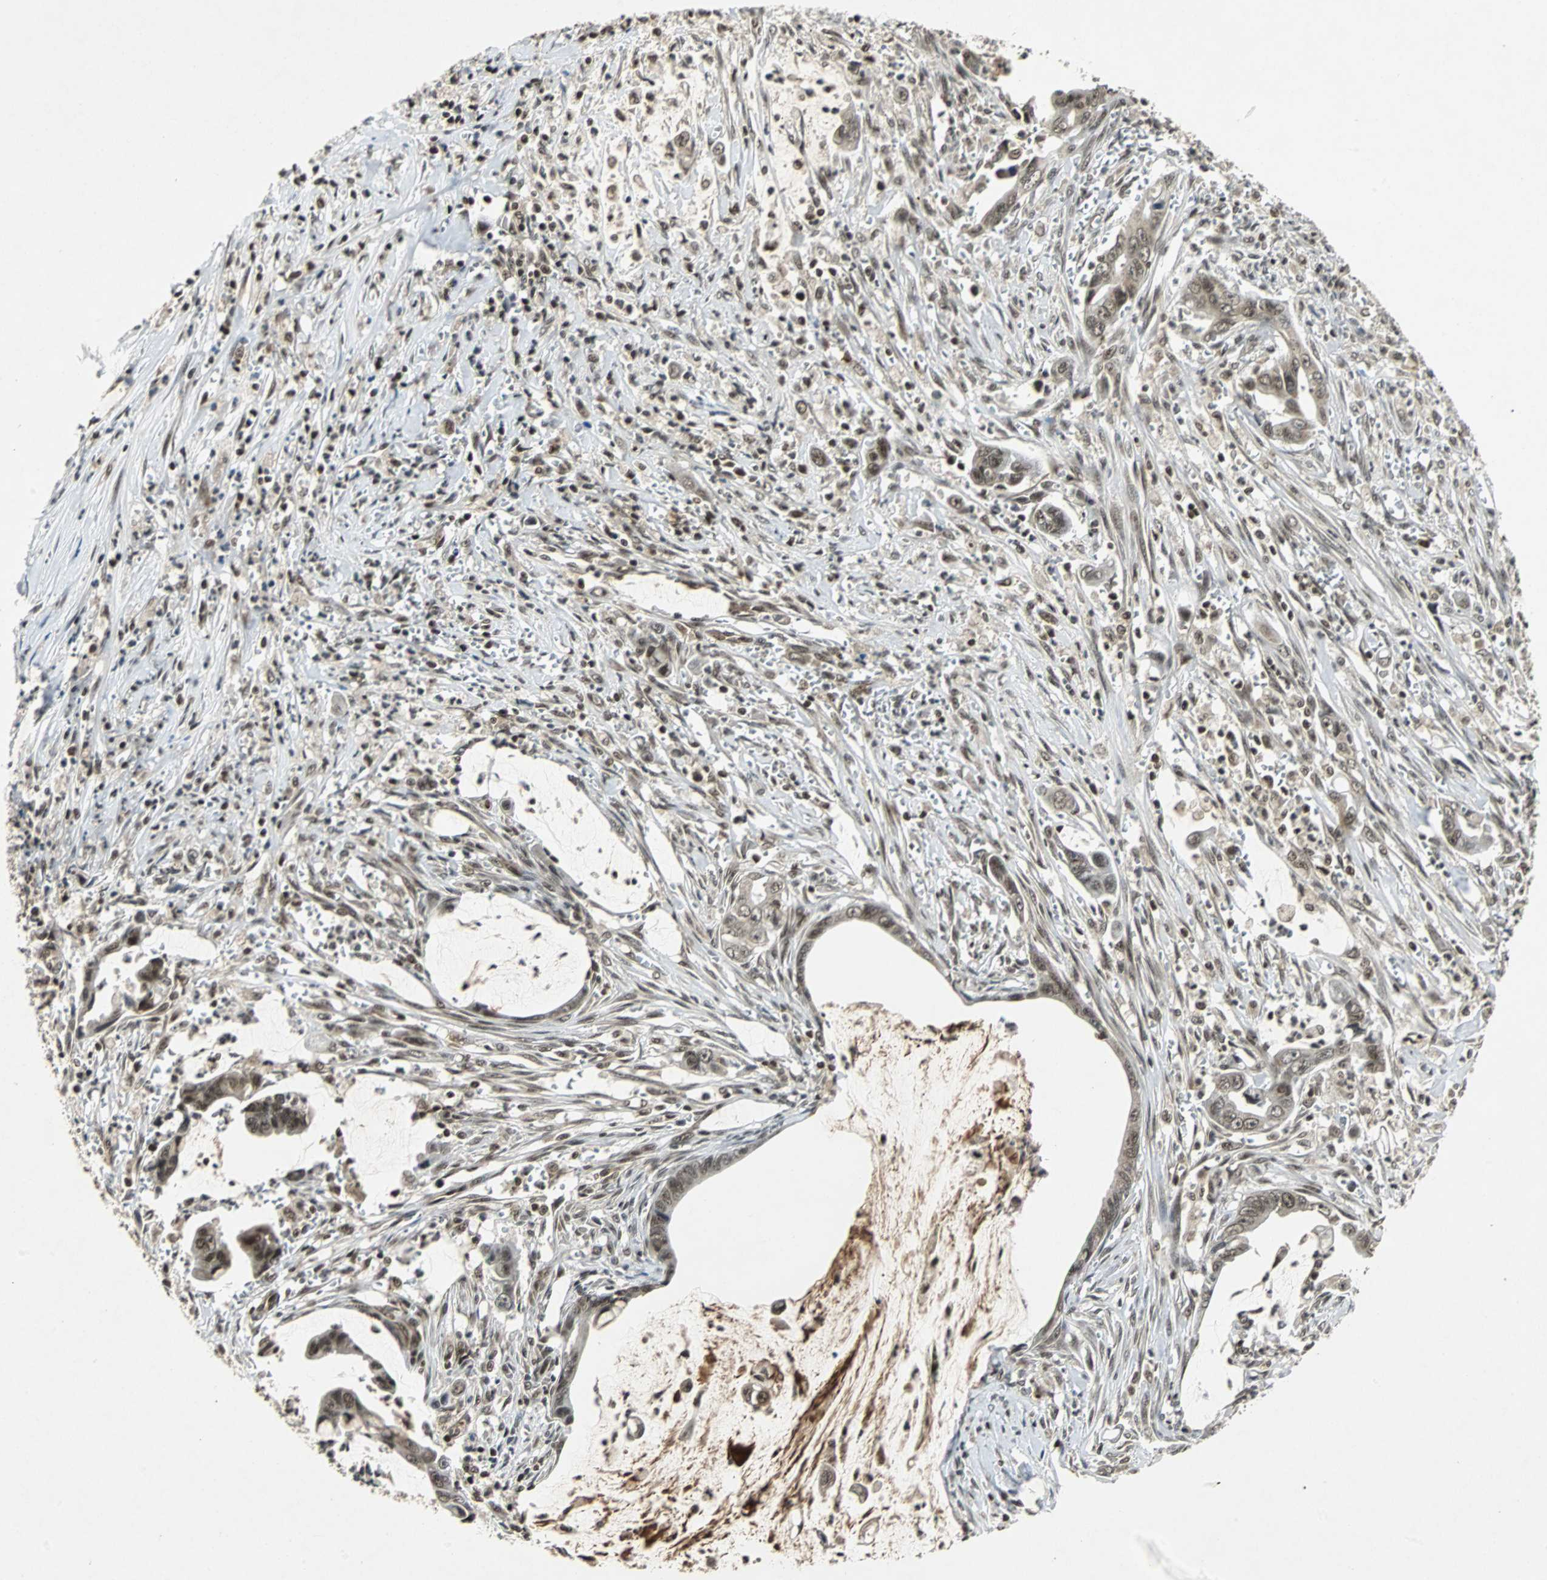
{"staining": {"intensity": "moderate", "quantity": ">75%", "location": "nuclear"}, "tissue": "pancreatic cancer", "cell_type": "Tumor cells", "image_type": "cancer", "snomed": [{"axis": "morphology", "description": "Adenocarcinoma, NOS"}, {"axis": "topography", "description": "Pancreas"}], "caption": "Pancreatic cancer stained with a protein marker demonstrates moderate staining in tumor cells.", "gene": "TAF5", "patient": {"sex": "male", "age": 59}}